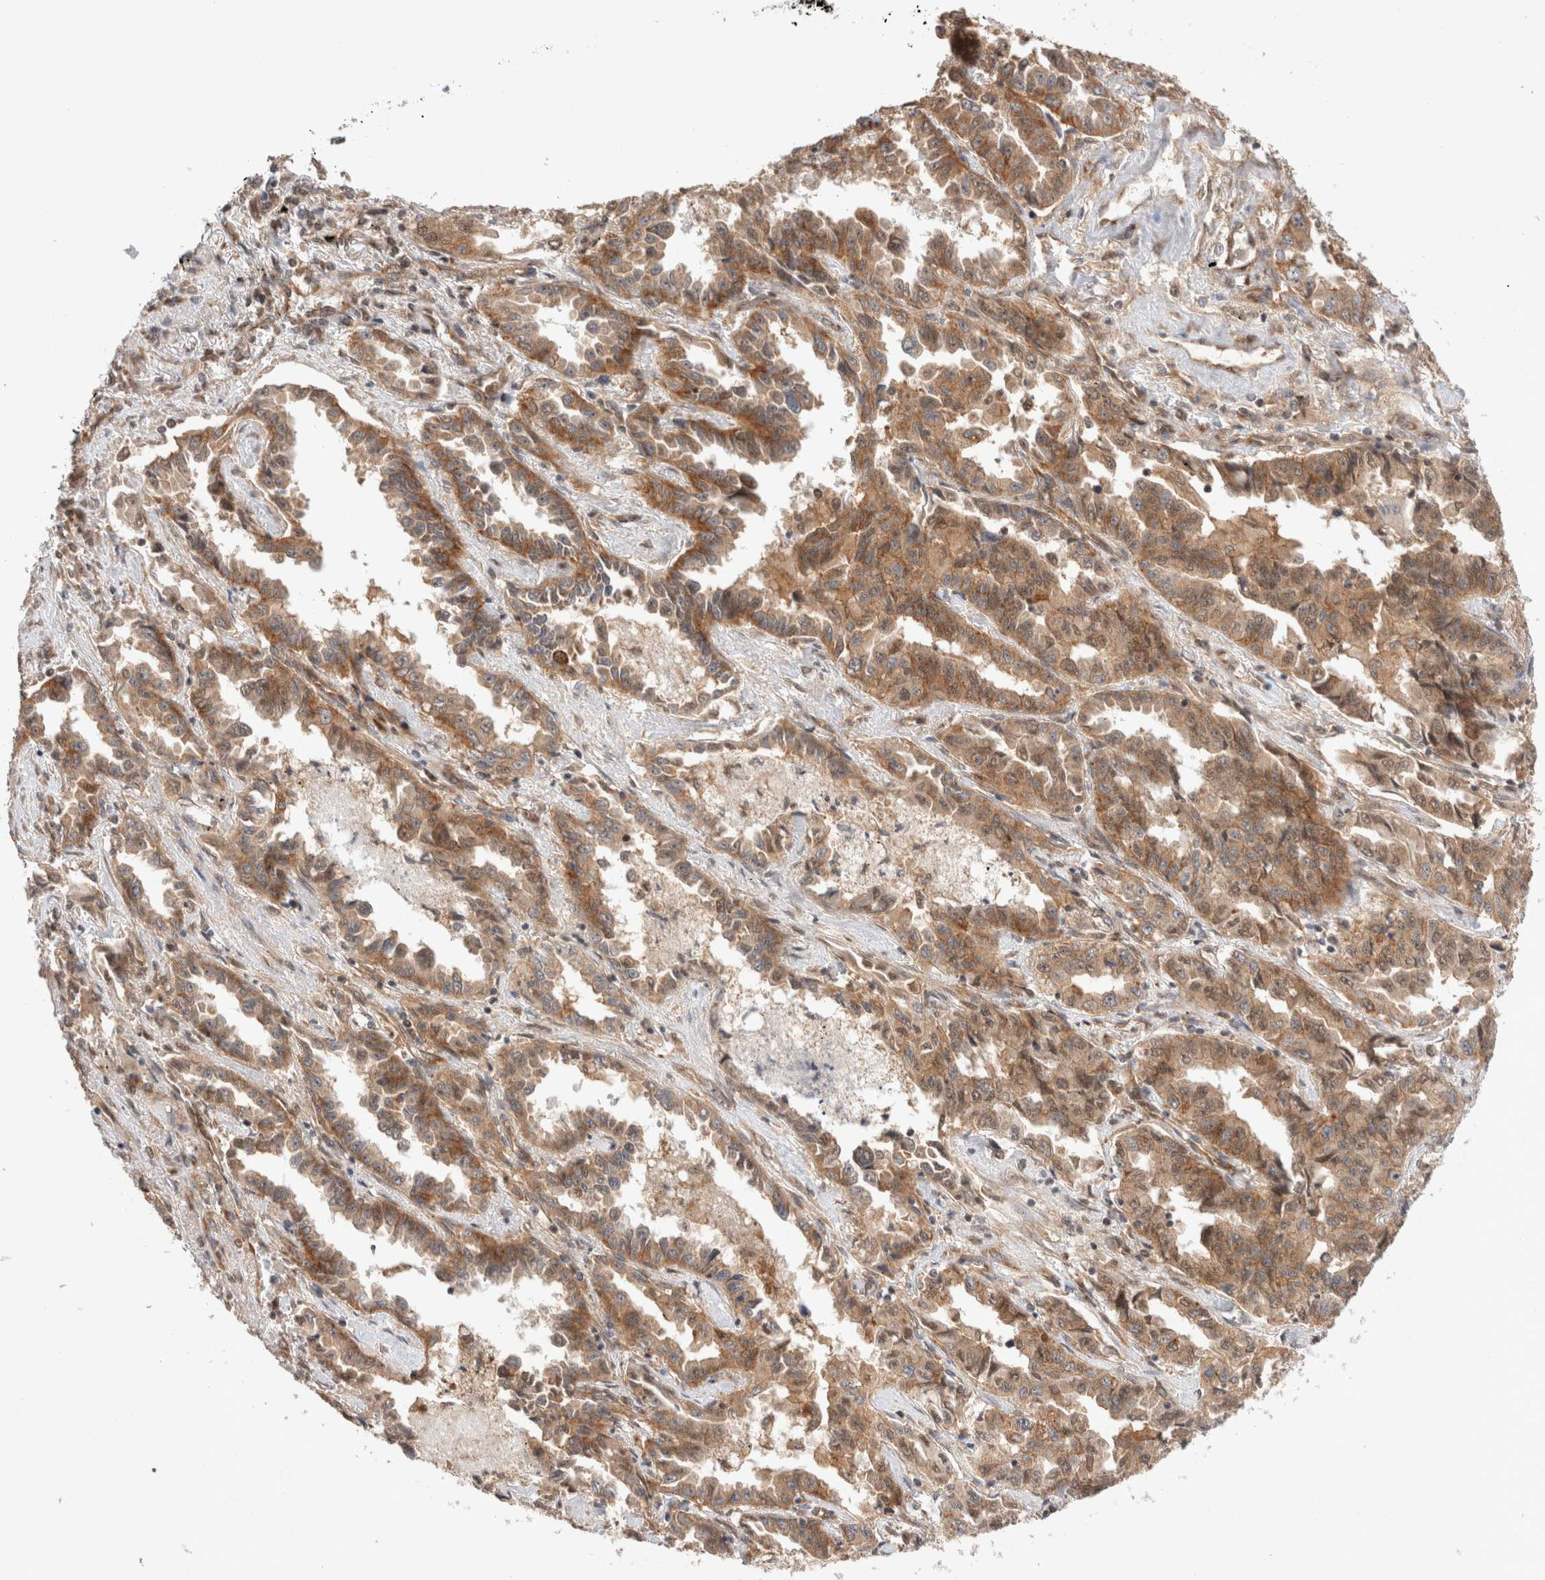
{"staining": {"intensity": "moderate", "quantity": ">75%", "location": "cytoplasmic/membranous,nuclear"}, "tissue": "lung cancer", "cell_type": "Tumor cells", "image_type": "cancer", "snomed": [{"axis": "morphology", "description": "Adenocarcinoma, NOS"}, {"axis": "topography", "description": "Lung"}], "caption": "The image exhibits staining of adenocarcinoma (lung), revealing moderate cytoplasmic/membranous and nuclear protein expression (brown color) within tumor cells. (IHC, brightfield microscopy, high magnification).", "gene": "SIKE1", "patient": {"sex": "female", "age": 51}}